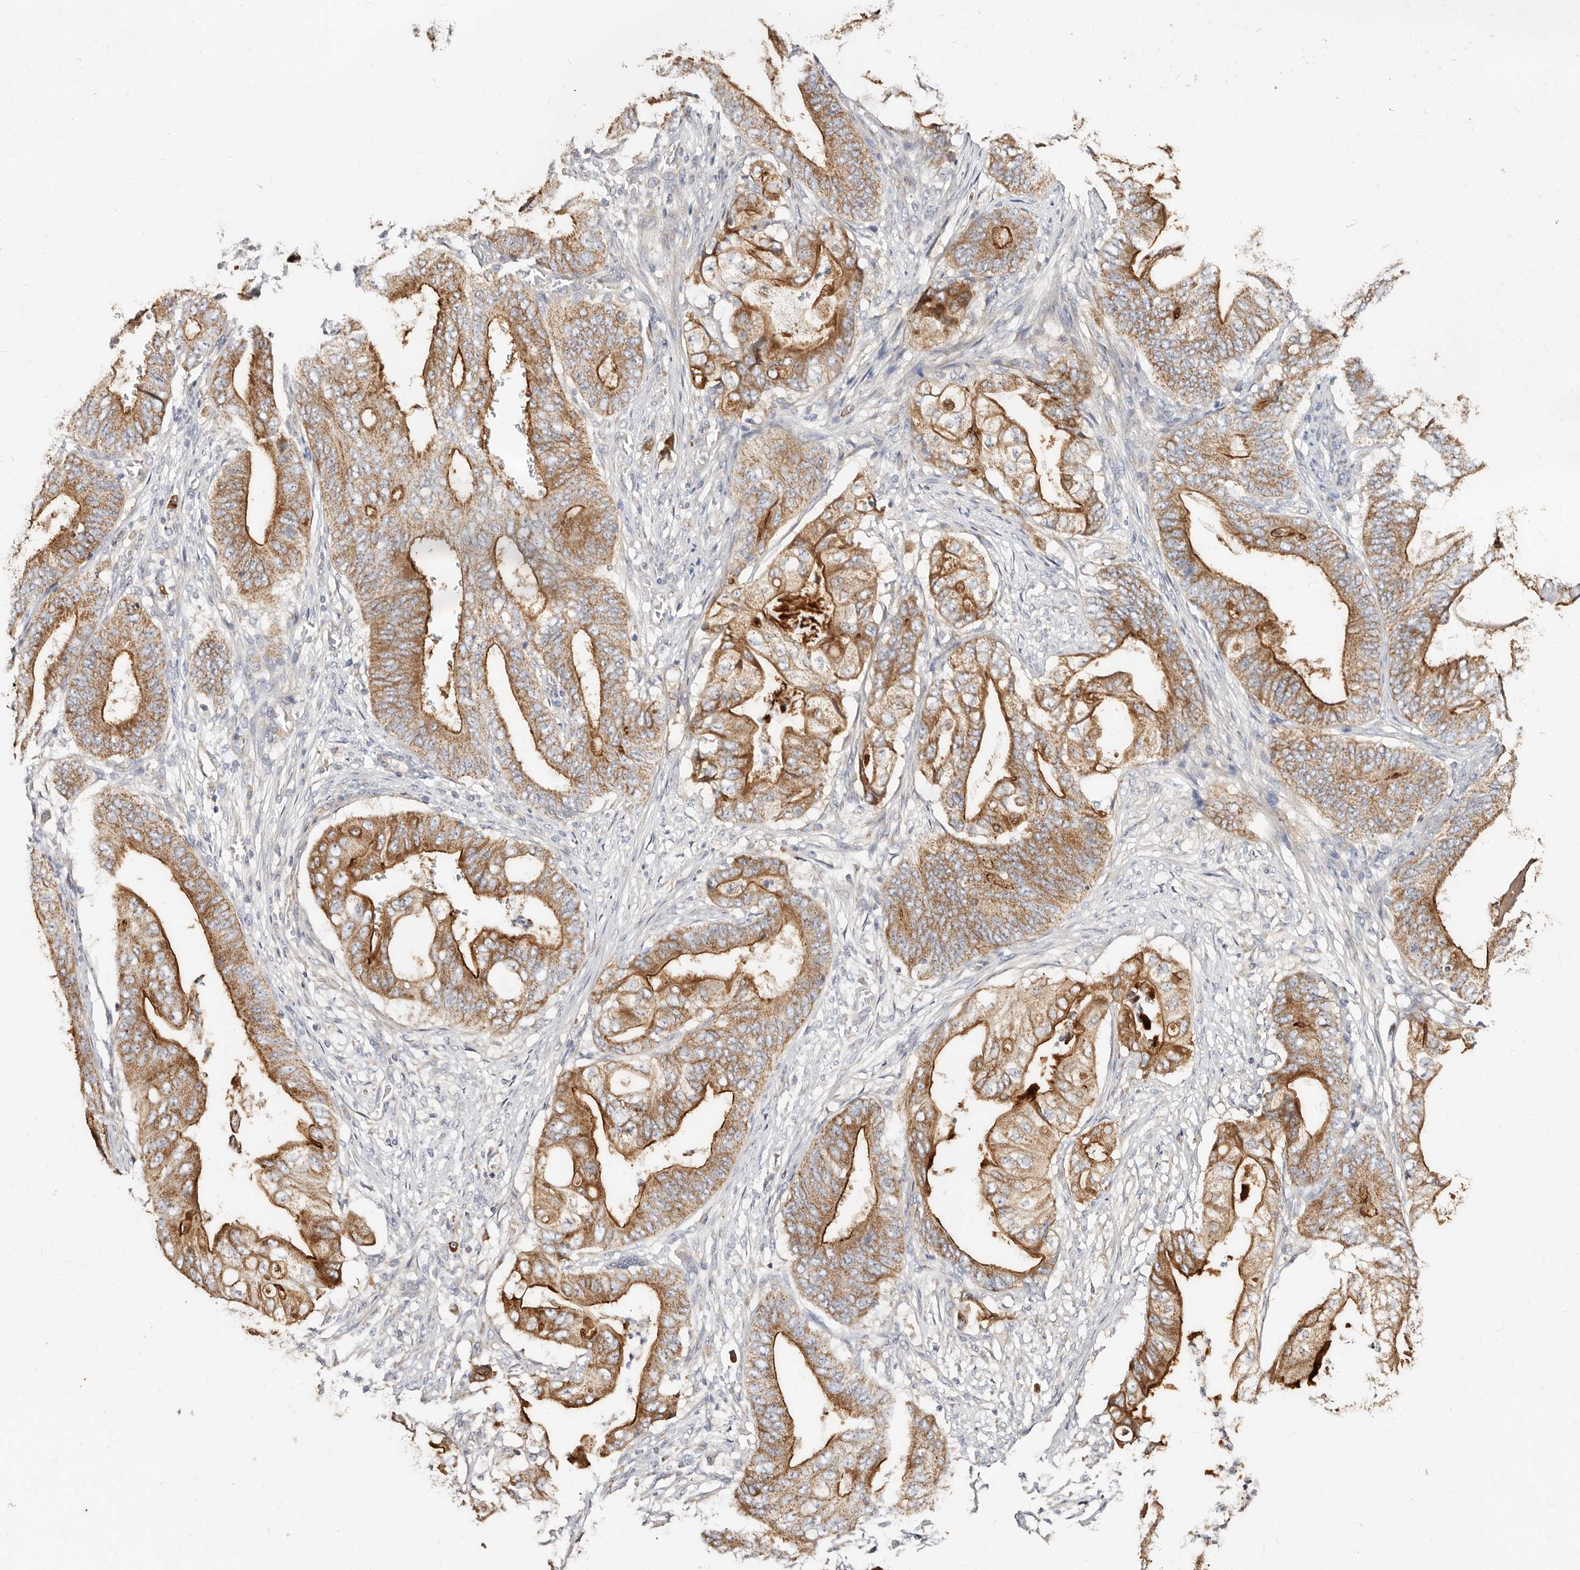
{"staining": {"intensity": "moderate", "quantity": ">75%", "location": "cytoplasmic/membranous"}, "tissue": "stomach cancer", "cell_type": "Tumor cells", "image_type": "cancer", "snomed": [{"axis": "morphology", "description": "Adenocarcinoma, NOS"}, {"axis": "topography", "description": "Stomach"}], "caption": "Protein staining of stomach adenocarcinoma tissue shows moderate cytoplasmic/membranous staining in about >75% of tumor cells.", "gene": "BAIAP2L1", "patient": {"sex": "female", "age": 73}}